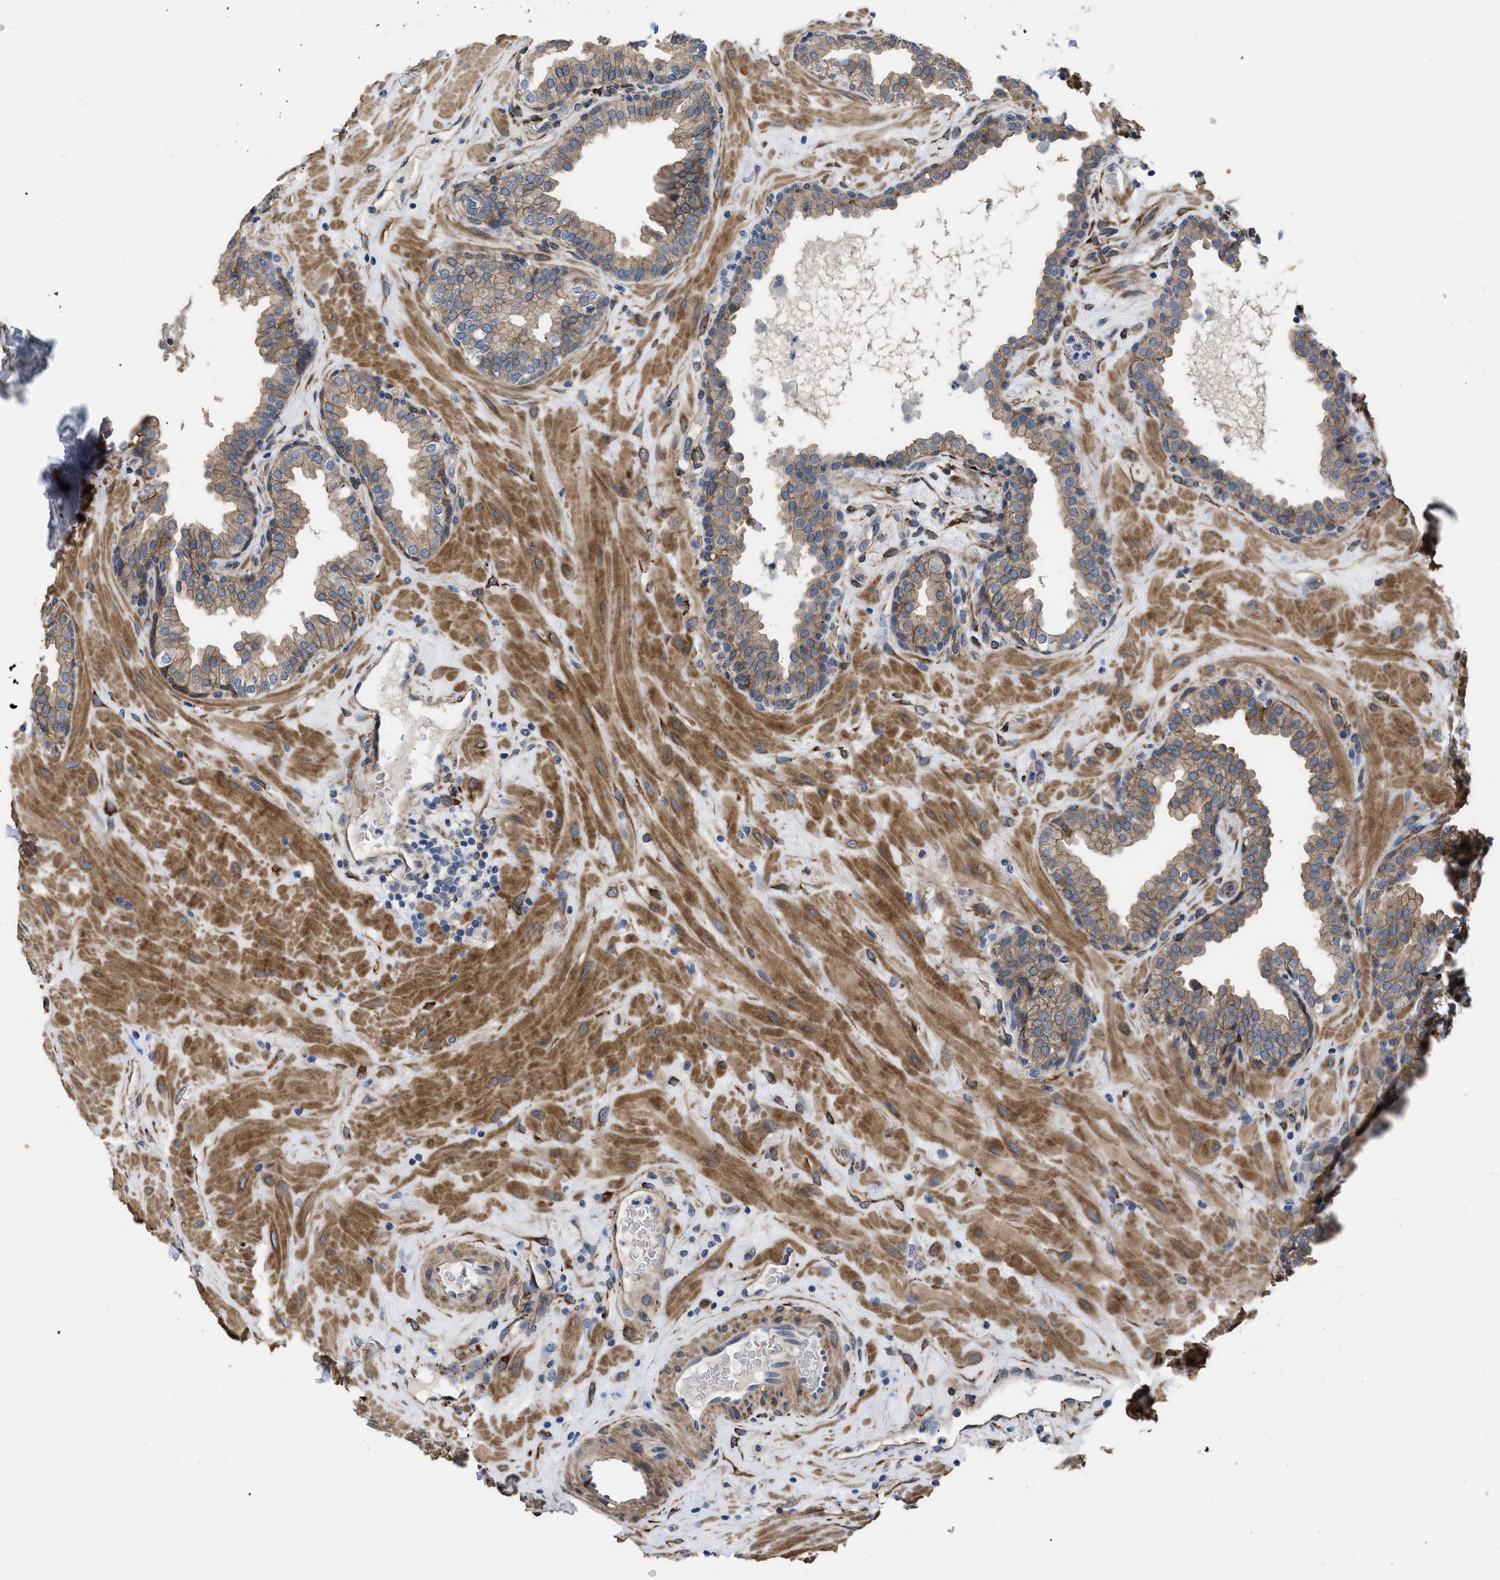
{"staining": {"intensity": "weak", "quantity": "25%-75%", "location": "cytoplasmic/membranous"}, "tissue": "prostate", "cell_type": "Glandular cells", "image_type": "normal", "snomed": [{"axis": "morphology", "description": "Normal tissue, NOS"}, {"axis": "topography", "description": "Prostate"}], "caption": "Immunohistochemical staining of unremarkable prostate displays weak cytoplasmic/membranous protein expression in about 25%-75% of glandular cells. (IHC, brightfield microscopy, high magnification).", "gene": "SQLE", "patient": {"sex": "male", "age": 51}}